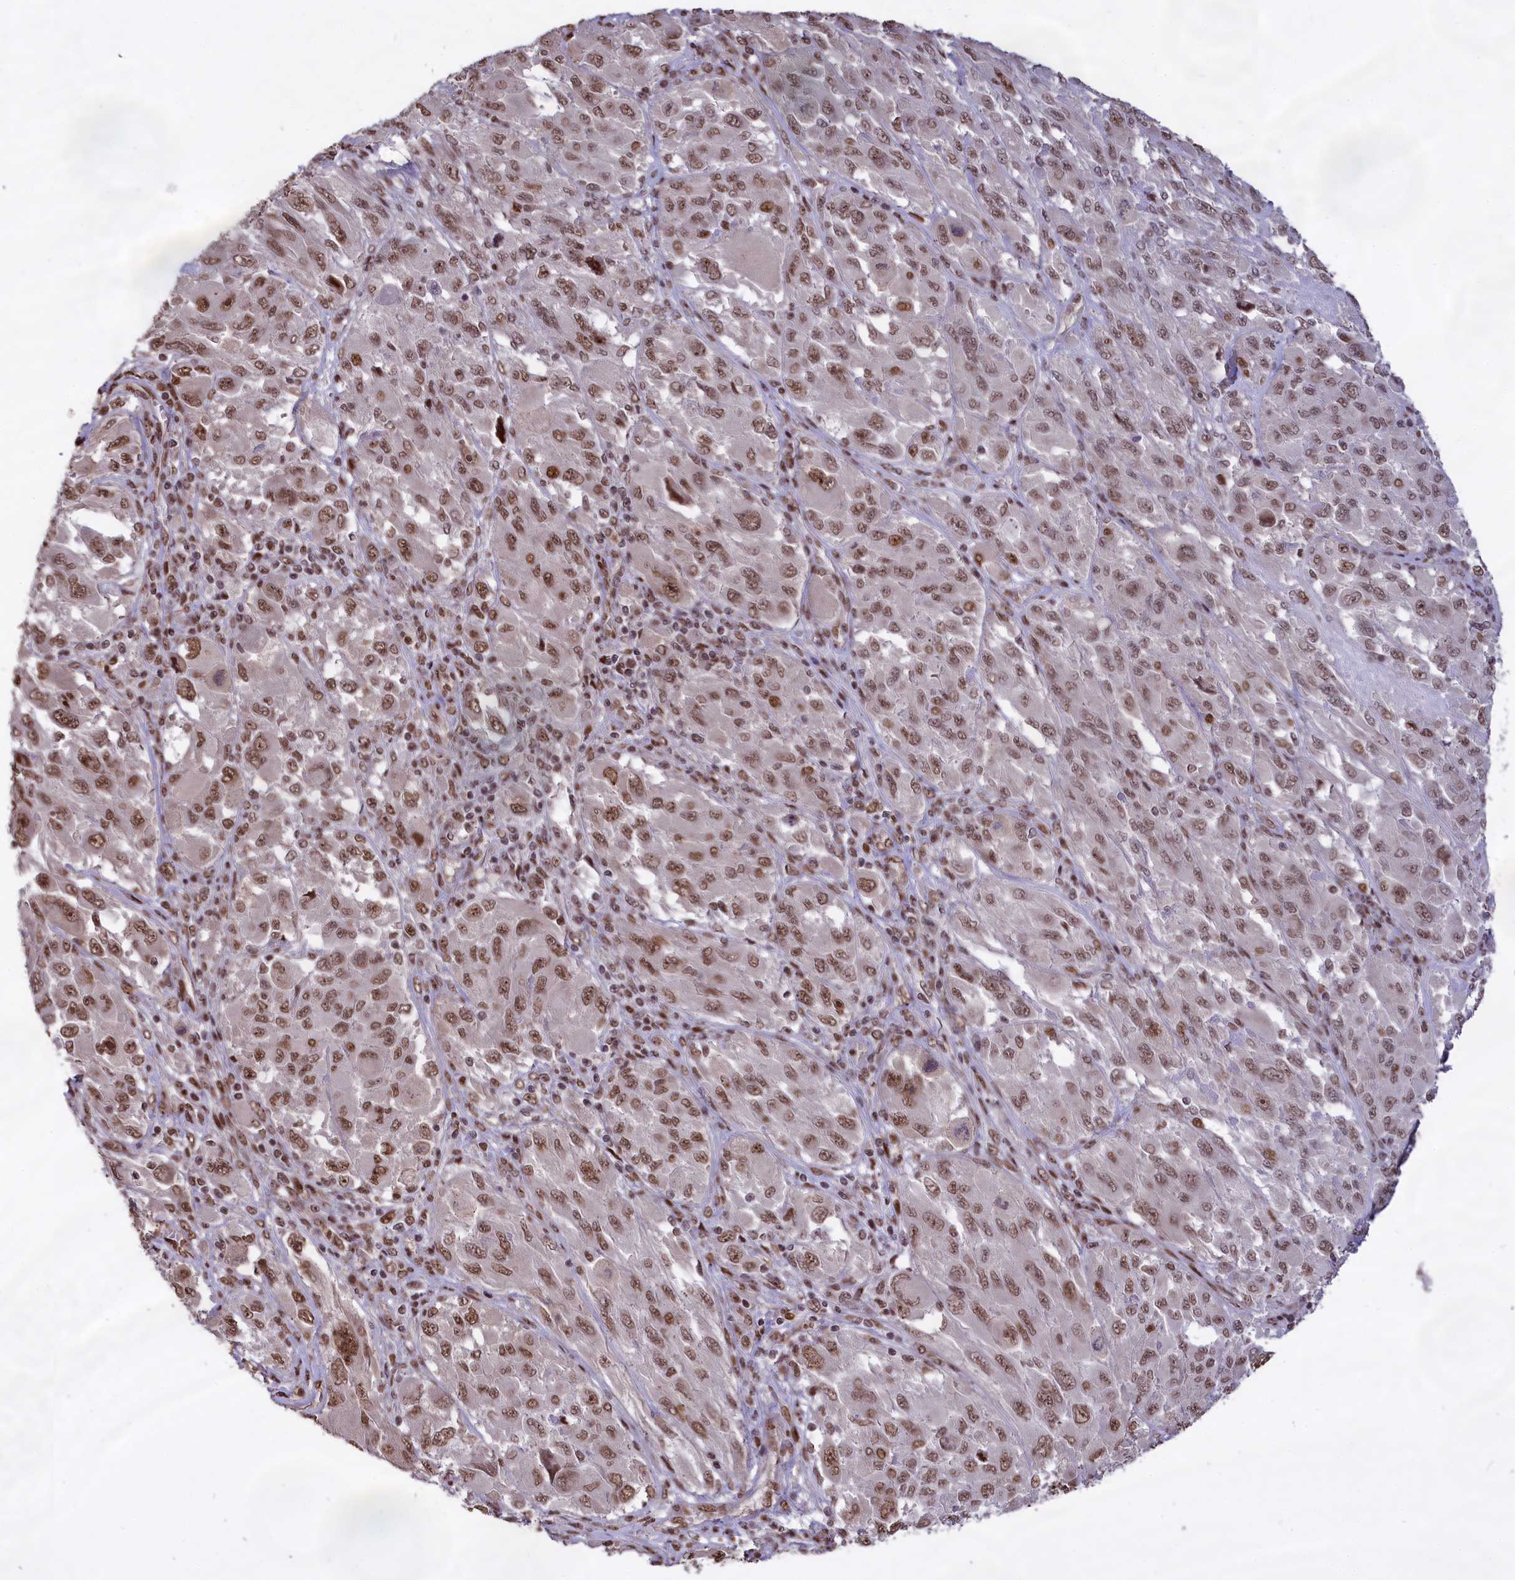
{"staining": {"intensity": "moderate", "quantity": ">75%", "location": "nuclear"}, "tissue": "melanoma", "cell_type": "Tumor cells", "image_type": "cancer", "snomed": [{"axis": "morphology", "description": "Malignant melanoma, NOS"}, {"axis": "topography", "description": "Skin"}], "caption": "Human malignant melanoma stained with a protein marker displays moderate staining in tumor cells.", "gene": "RELB", "patient": {"sex": "female", "age": 91}}